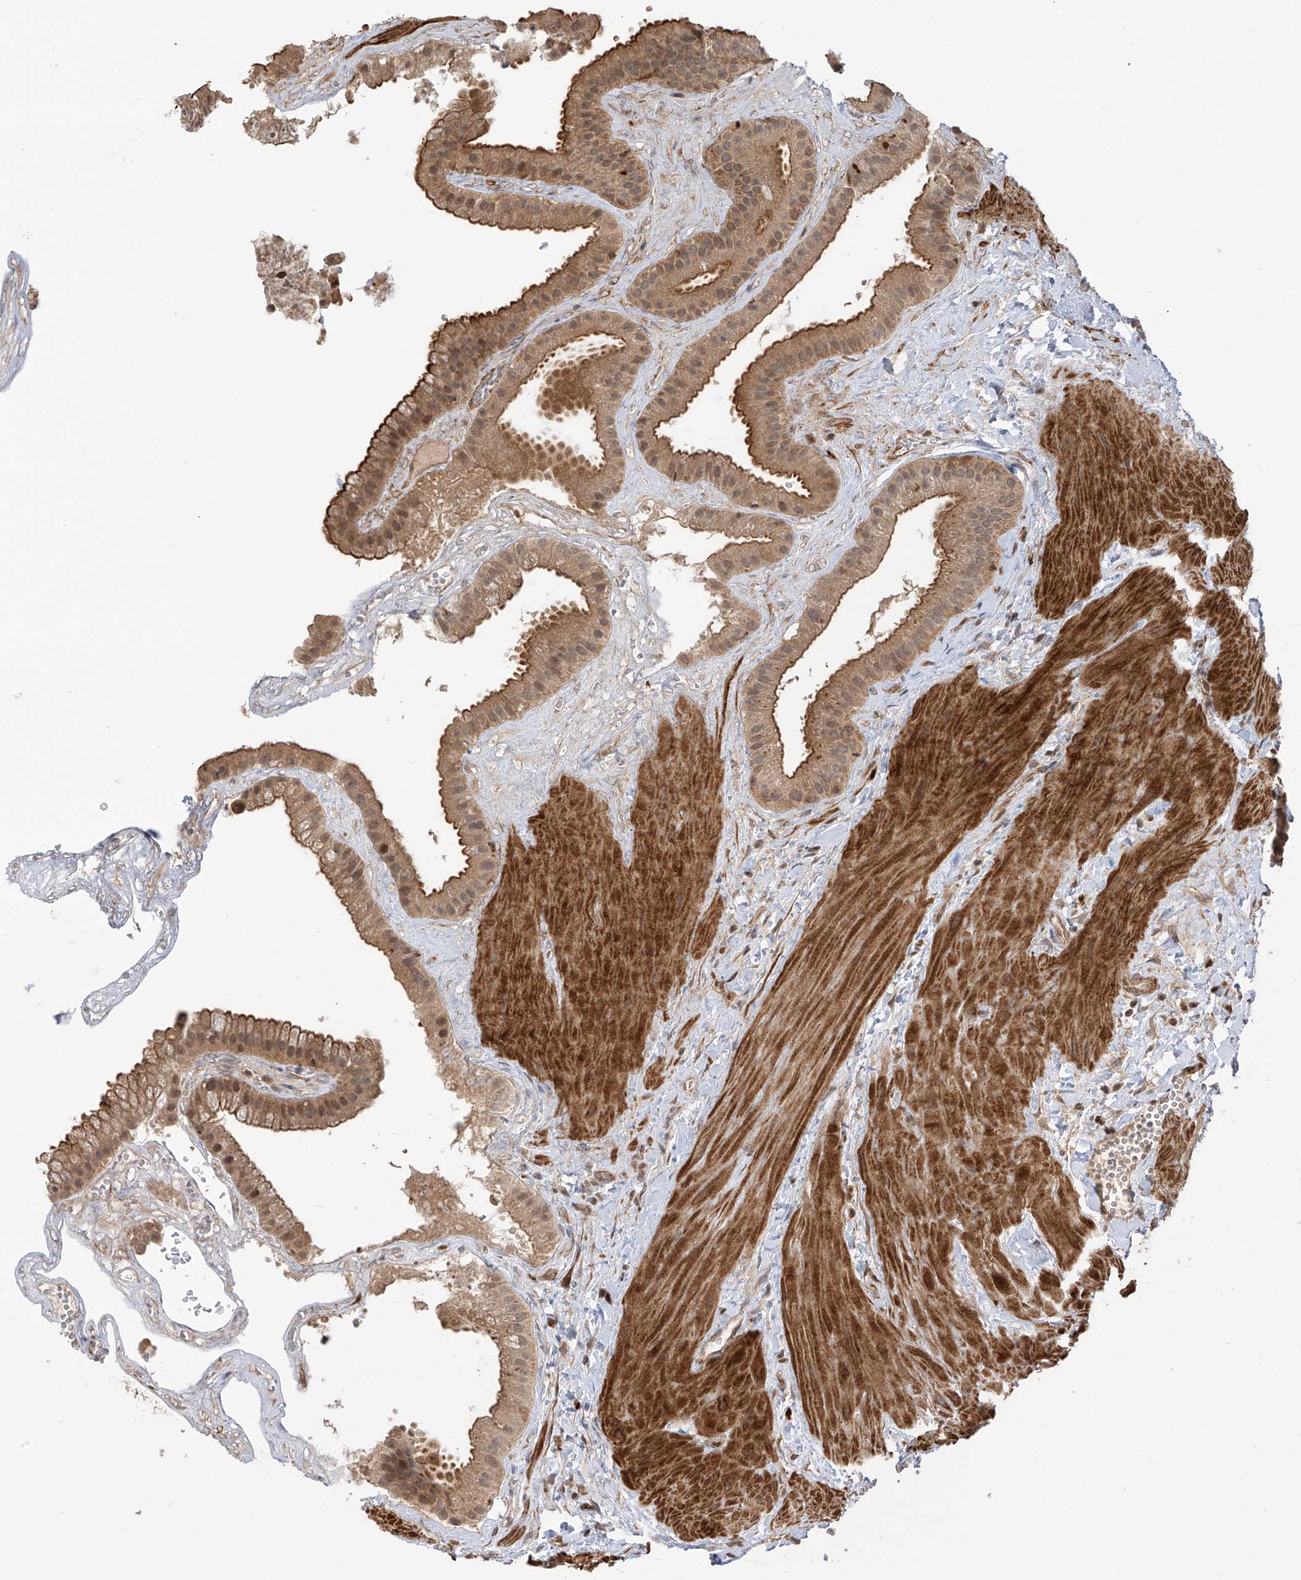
{"staining": {"intensity": "moderate", "quantity": ">75%", "location": "cytoplasmic/membranous,nuclear"}, "tissue": "gallbladder", "cell_type": "Glandular cells", "image_type": "normal", "snomed": [{"axis": "morphology", "description": "Normal tissue, NOS"}, {"axis": "topography", "description": "Gallbladder"}], "caption": "Brown immunohistochemical staining in normal human gallbladder shows moderate cytoplasmic/membranous,nuclear staining in about >75% of glandular cells. (brown staining indicates protein expression, while blue staining denotes nuclei).", "gene": "ATAD2B", "patient": {"sex": "male", "age": 55}}